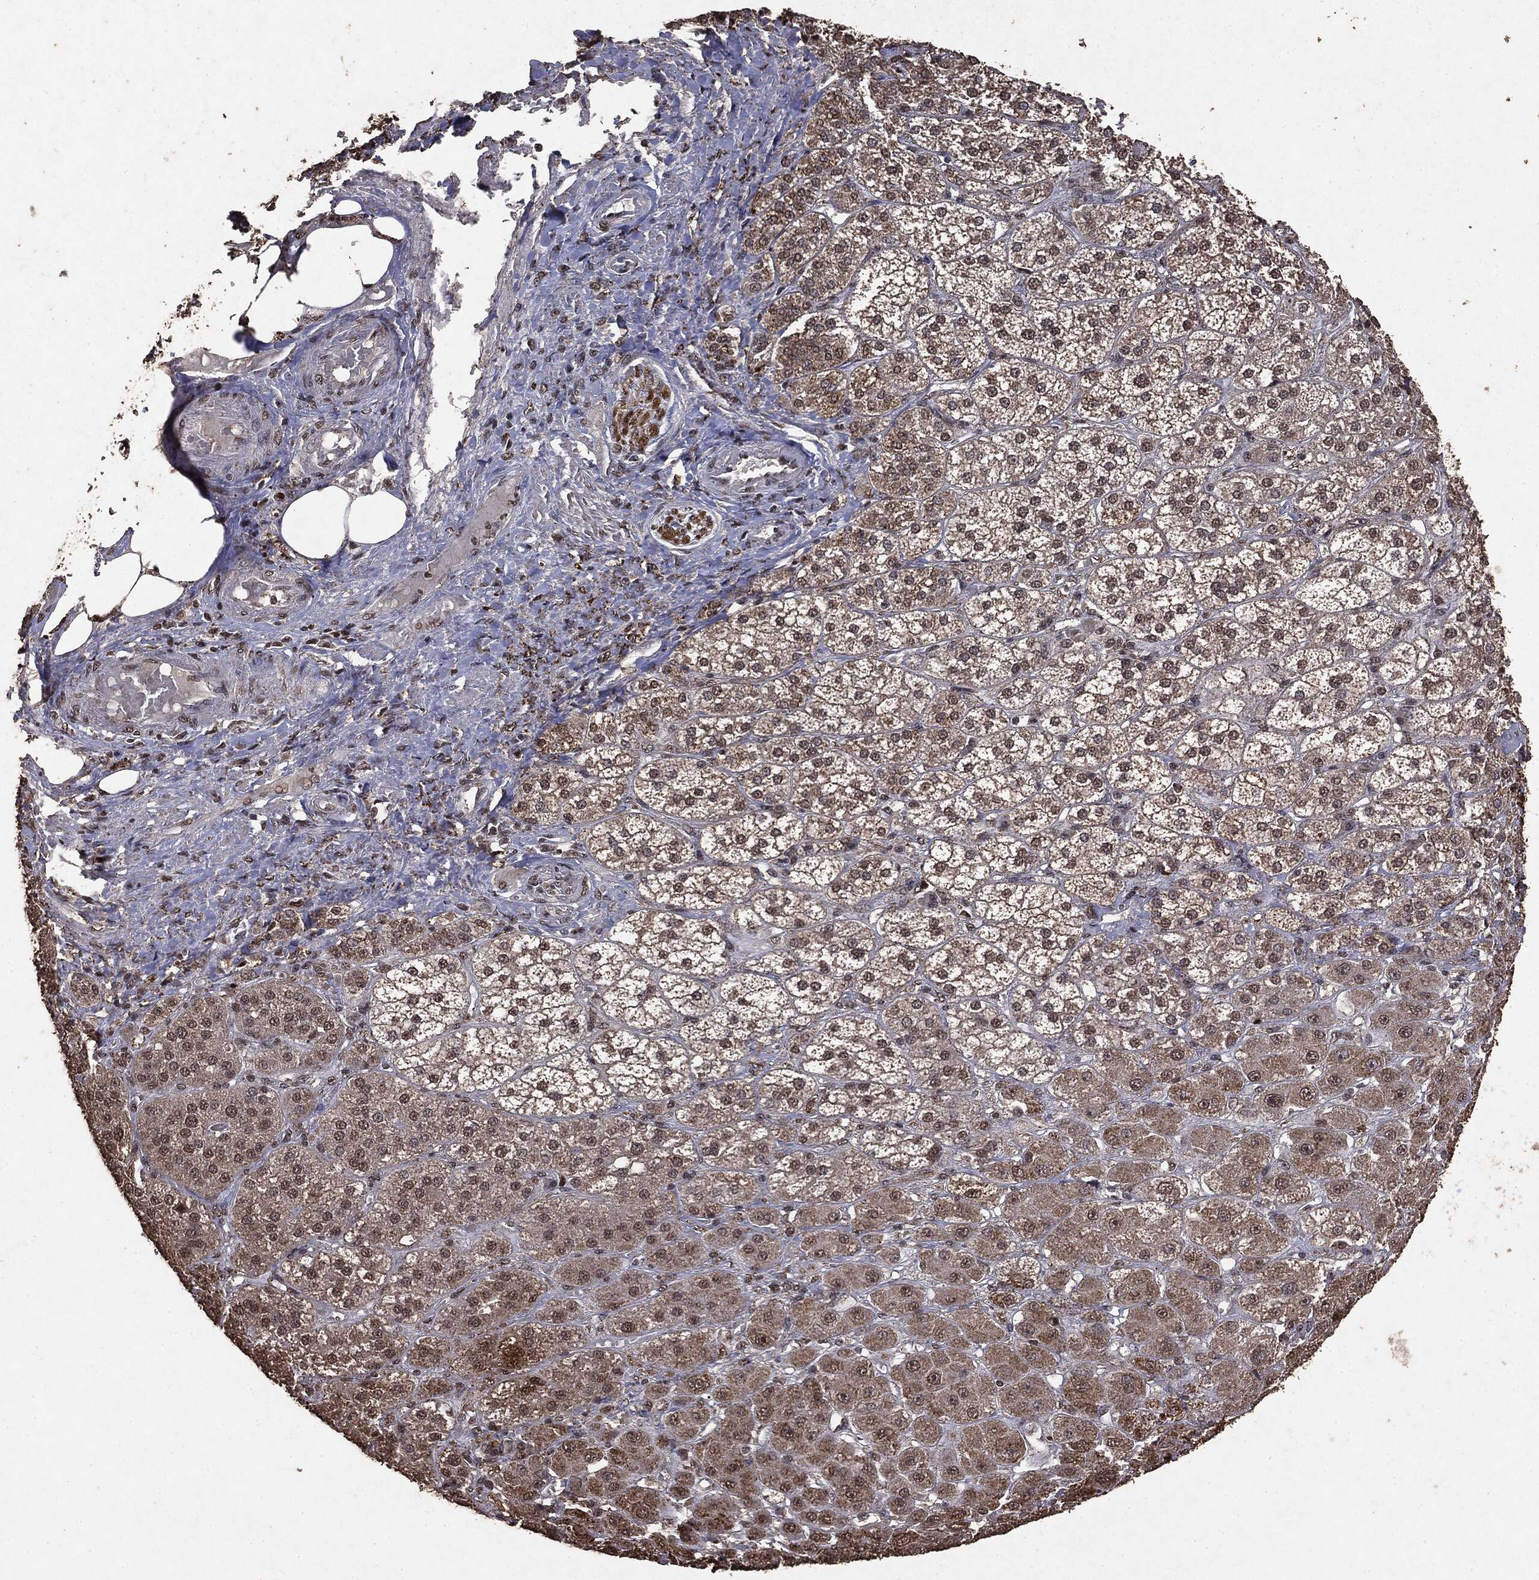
{"staining": {"intensity": "weak", "quantity": "25%-75%", "location": "cytoplasmic/membranous,nuclear"}, "tissue": "adrenal gland", "cell_type": "Glandular cells", "image_type": "normal", "snomed": [{"axis": "morphology", "description": "Normal tissue, NOS"}, {"axis": "topography", "description": "Adrenal gland"}], "caption": "DAB (3,3'-diaminobenzidine) immunohistochemical staining of normal human adrenal gland exhibits weak cytoplasmic/membranous,nuclear protein staining in approximately 25%-75% of glandular cells. (DAB = brown stain, brightfield microscopy at high magnification).", "gene": "RAD18", "patient": {"sex": "male", "age": 70}}